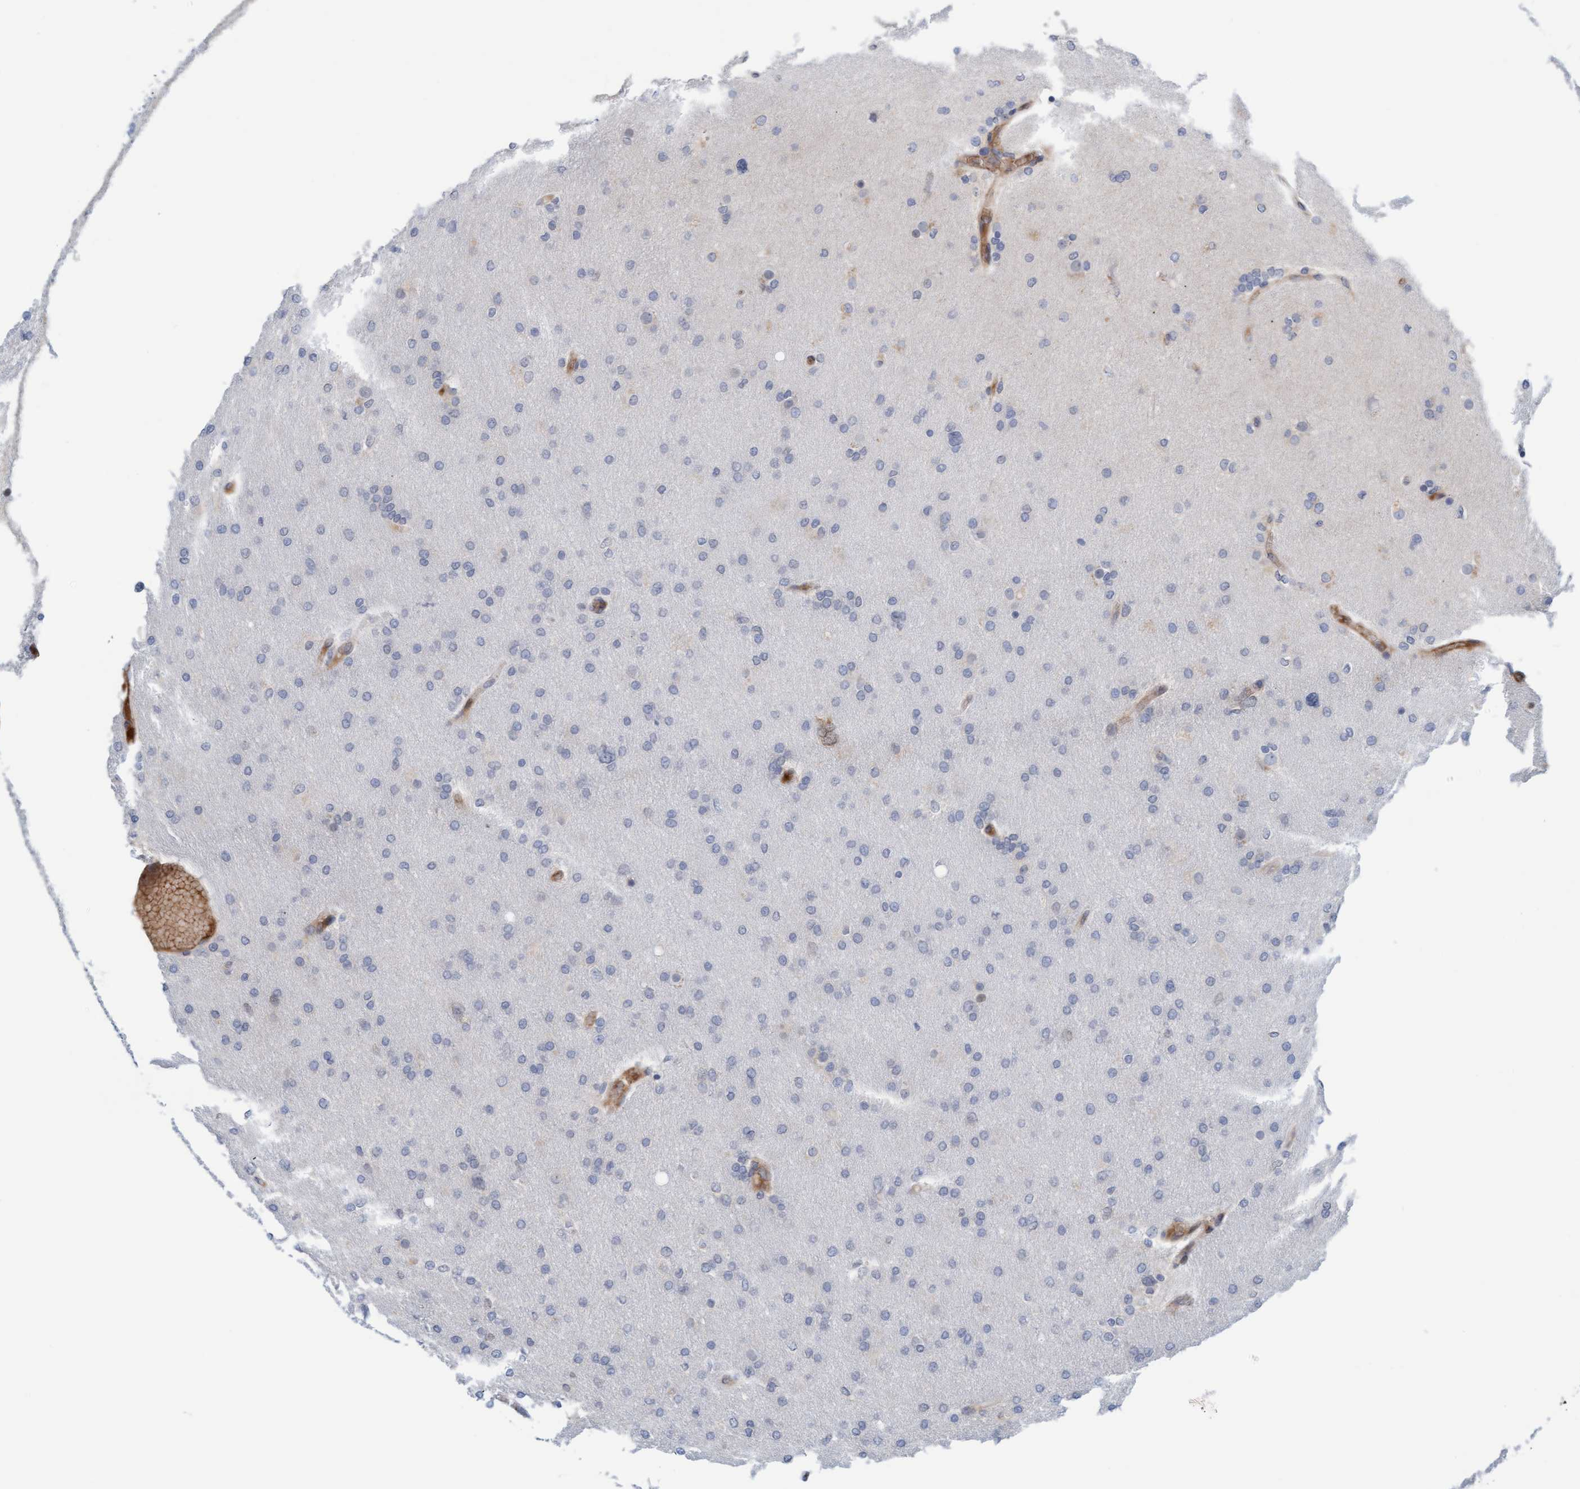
{"staining": {"intensity": "negative", "quantity": "none", "location": "none"}, "tissue": "glioma", "cell_type": "Tumor cells", "image_type": "cancer", "snomed": [{"axis": "morphology", "description": "Glioma, malignant, High grade"}, {"axis": "topography", "description": "Cerebral cortex"}], "caption": "A high-resolution histopathology image shows immunohistochemistry (IHC) staining of malignant glioma (high-grade), which demonstrates no significant expression in tumor cells.", "gene": "EIF4EBP1", "patient": {"sex": "female", "age": 36}}